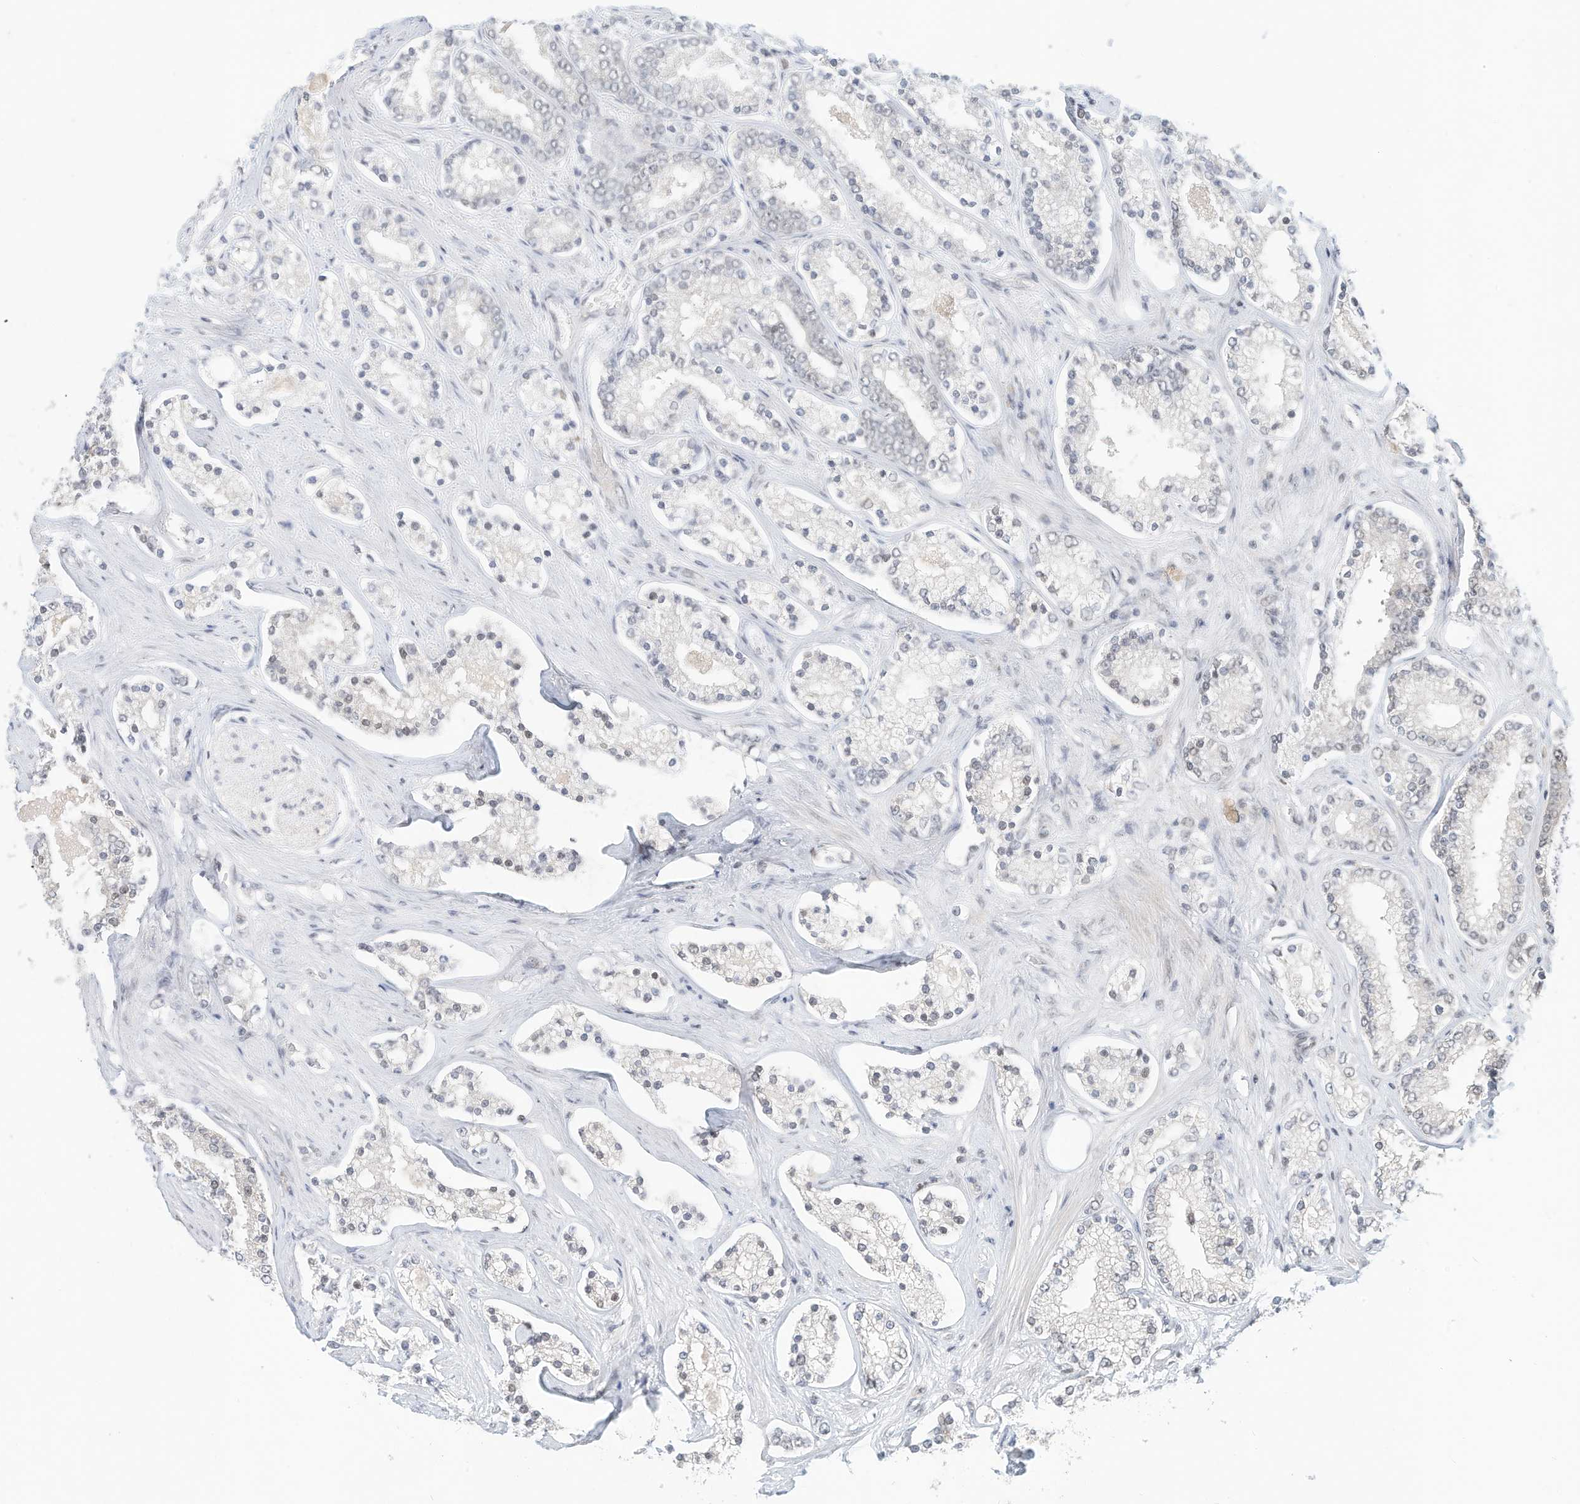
{"staining": {"intensity": "negative", "quantity": "none", "location": "none"}, "tissue": "prostate cancer", "cell_type": "Tumor cells", "image_type": "cancer", "snomed": [{"axis": "morphology", "description": "Normal tissue, NOS"}, {"axis": "morphology", "description": "Adenocarcinoma, High grade"}, {"axis": "topography", "description": "Prostate"}], "caption": "Immunohistochemistry of human prostate cancer displays no positivity in tumor cells.", "gene": "OGT", "patient": {"sex": "male", "age": 83}}